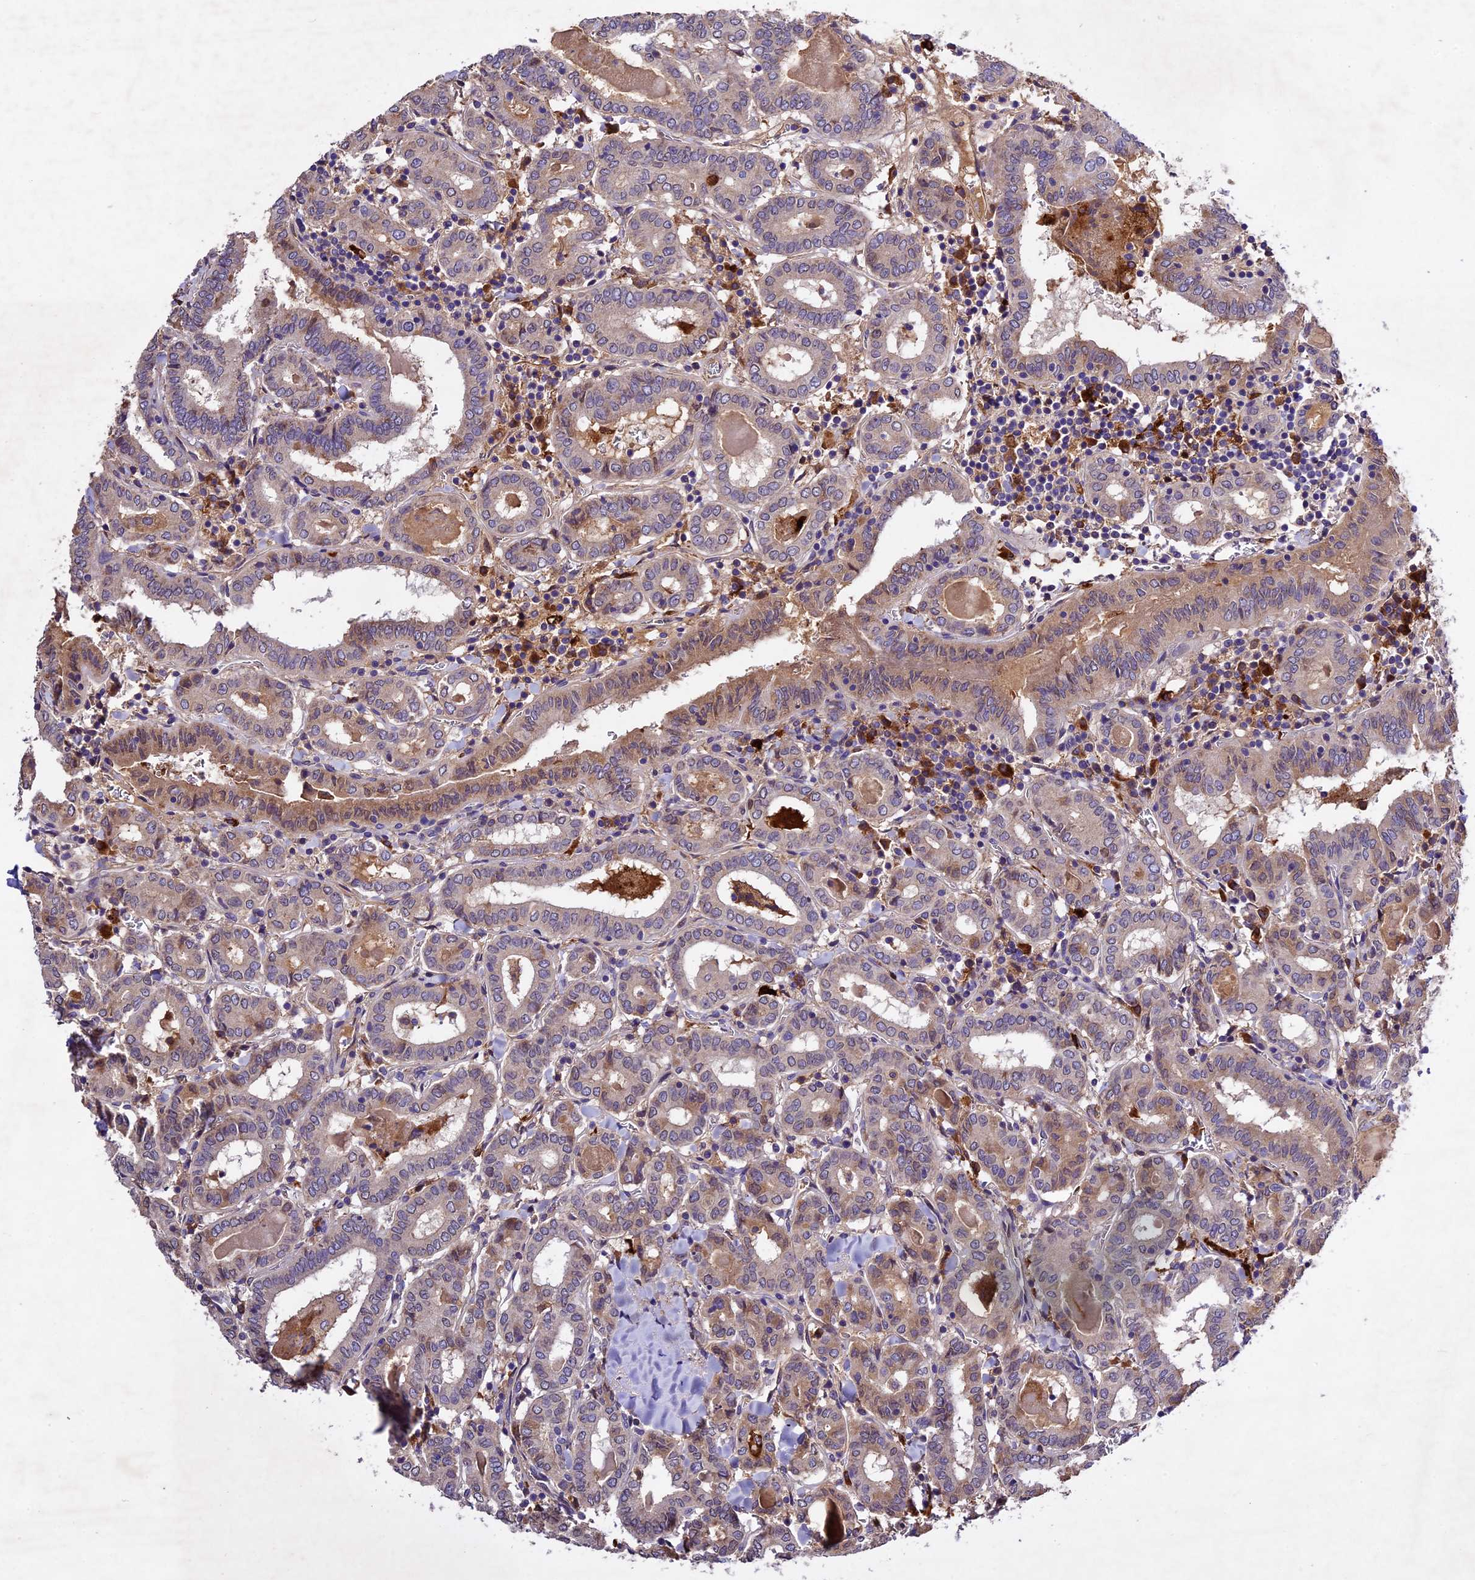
{"staining": {"intensity": "weak", "quantity": "25%-75%", "location": "cytoplasmic/membranous"}, "tissue": "thyroid cancer", "cell_type": "Tumor cells", "image_type": "cancer", "snomed": [{"axis": "morphology", "description": "Papillary adenocarcinoma, NOS"}, {"axis": "topography", "description": "Thyroid gland"}], "caption": "Thyroid cancer stained with a brown dye reveals weak cytoplasmic/membranous positive expression in about 25%-75% of tumor cells.", "gene": "CILP2", "patient": {"sex": "female", "age": 72}}